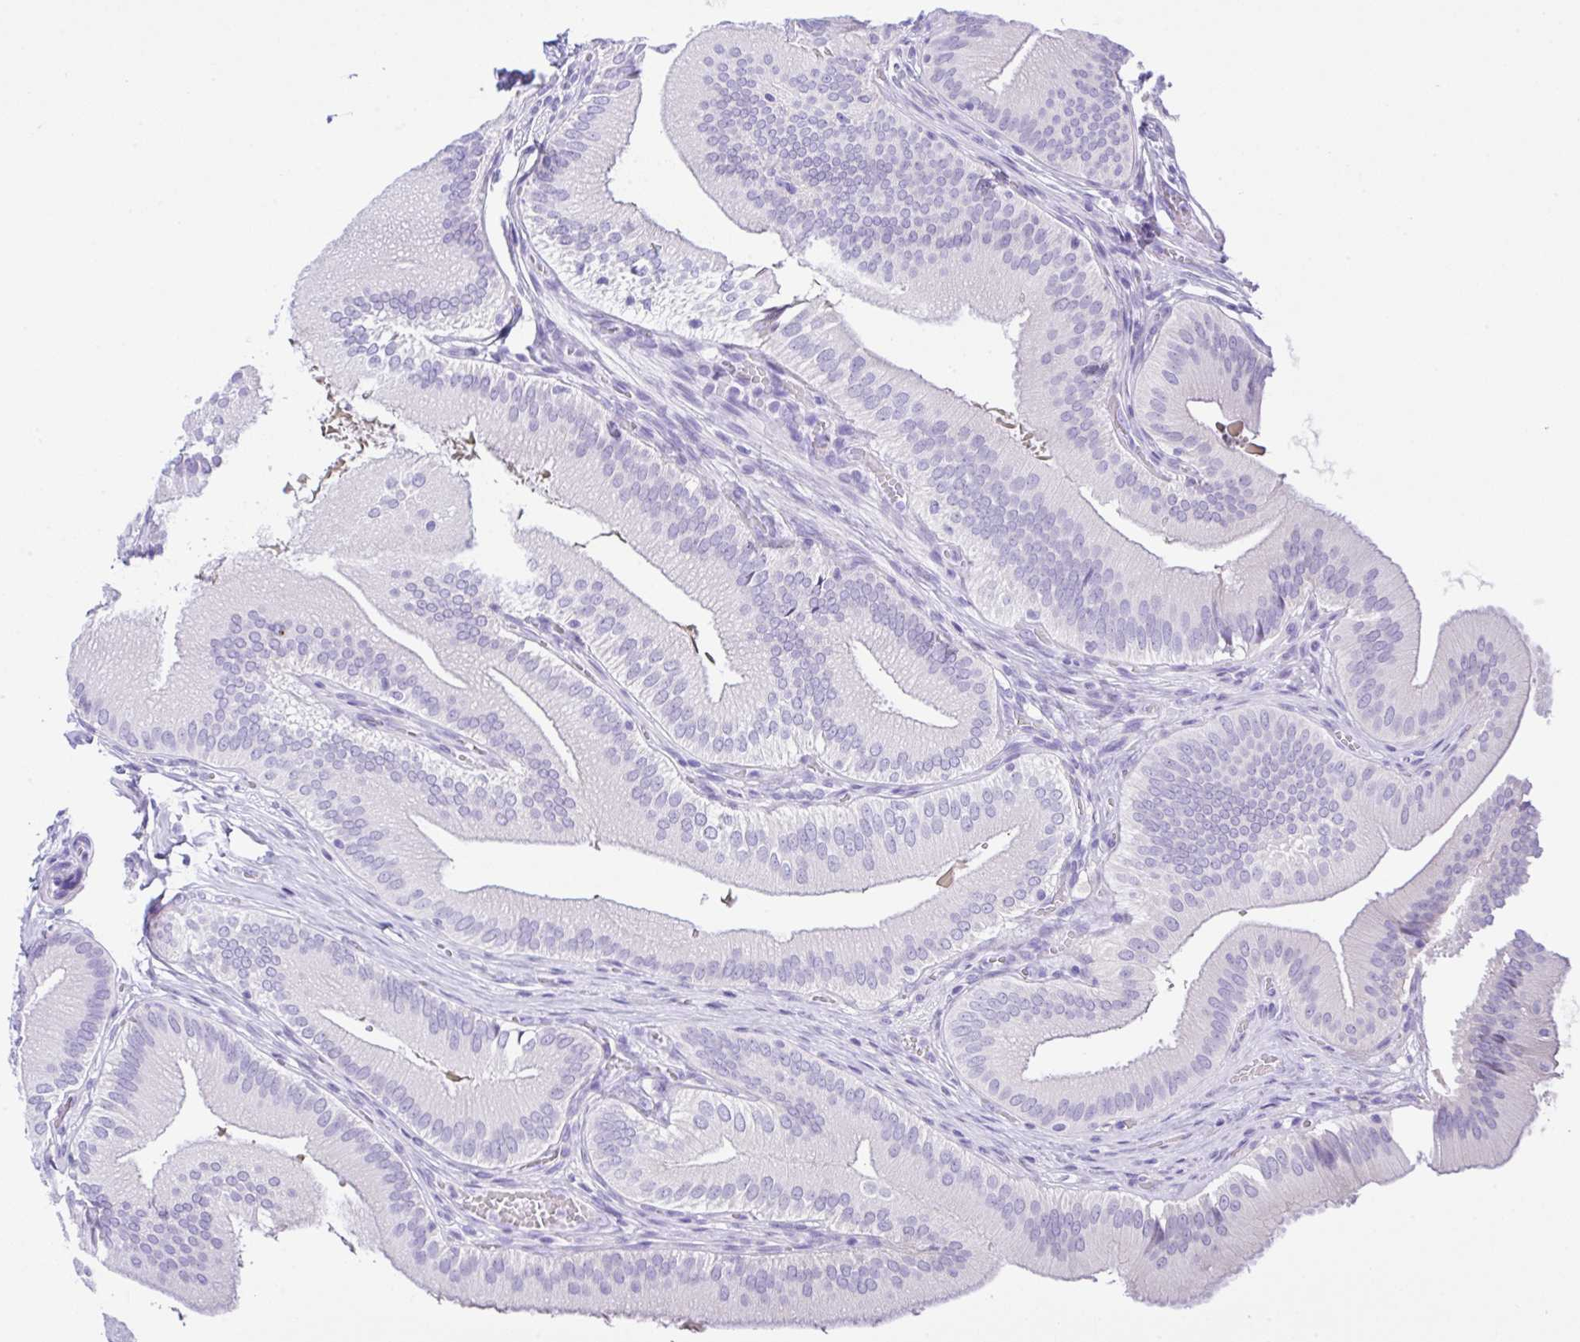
{"staining": {"intensity": "negative", "quantity": "none", "location": "none"}, "tissue": "gallbladder", "cell_type": "Glandular cells", "image_type": "normal", "snomed": [{"axis": "morphology", "description": "Normal tissue, NOS"}, {"axis": "topography", "description": "Gallbladder"}], "caption": "This histopathology image is of normal gallbladder stained with immunohistochemistry (IHC) to label a protein in brown with the nuclei are counter-stained blue. There is no expression in glandular cells. (DAB immunohistochemistry (IHC) visualized using brightfield microscopy, high magnification).", "gene": "RRM2", "patient": {"sex": "male", "age": 17}}